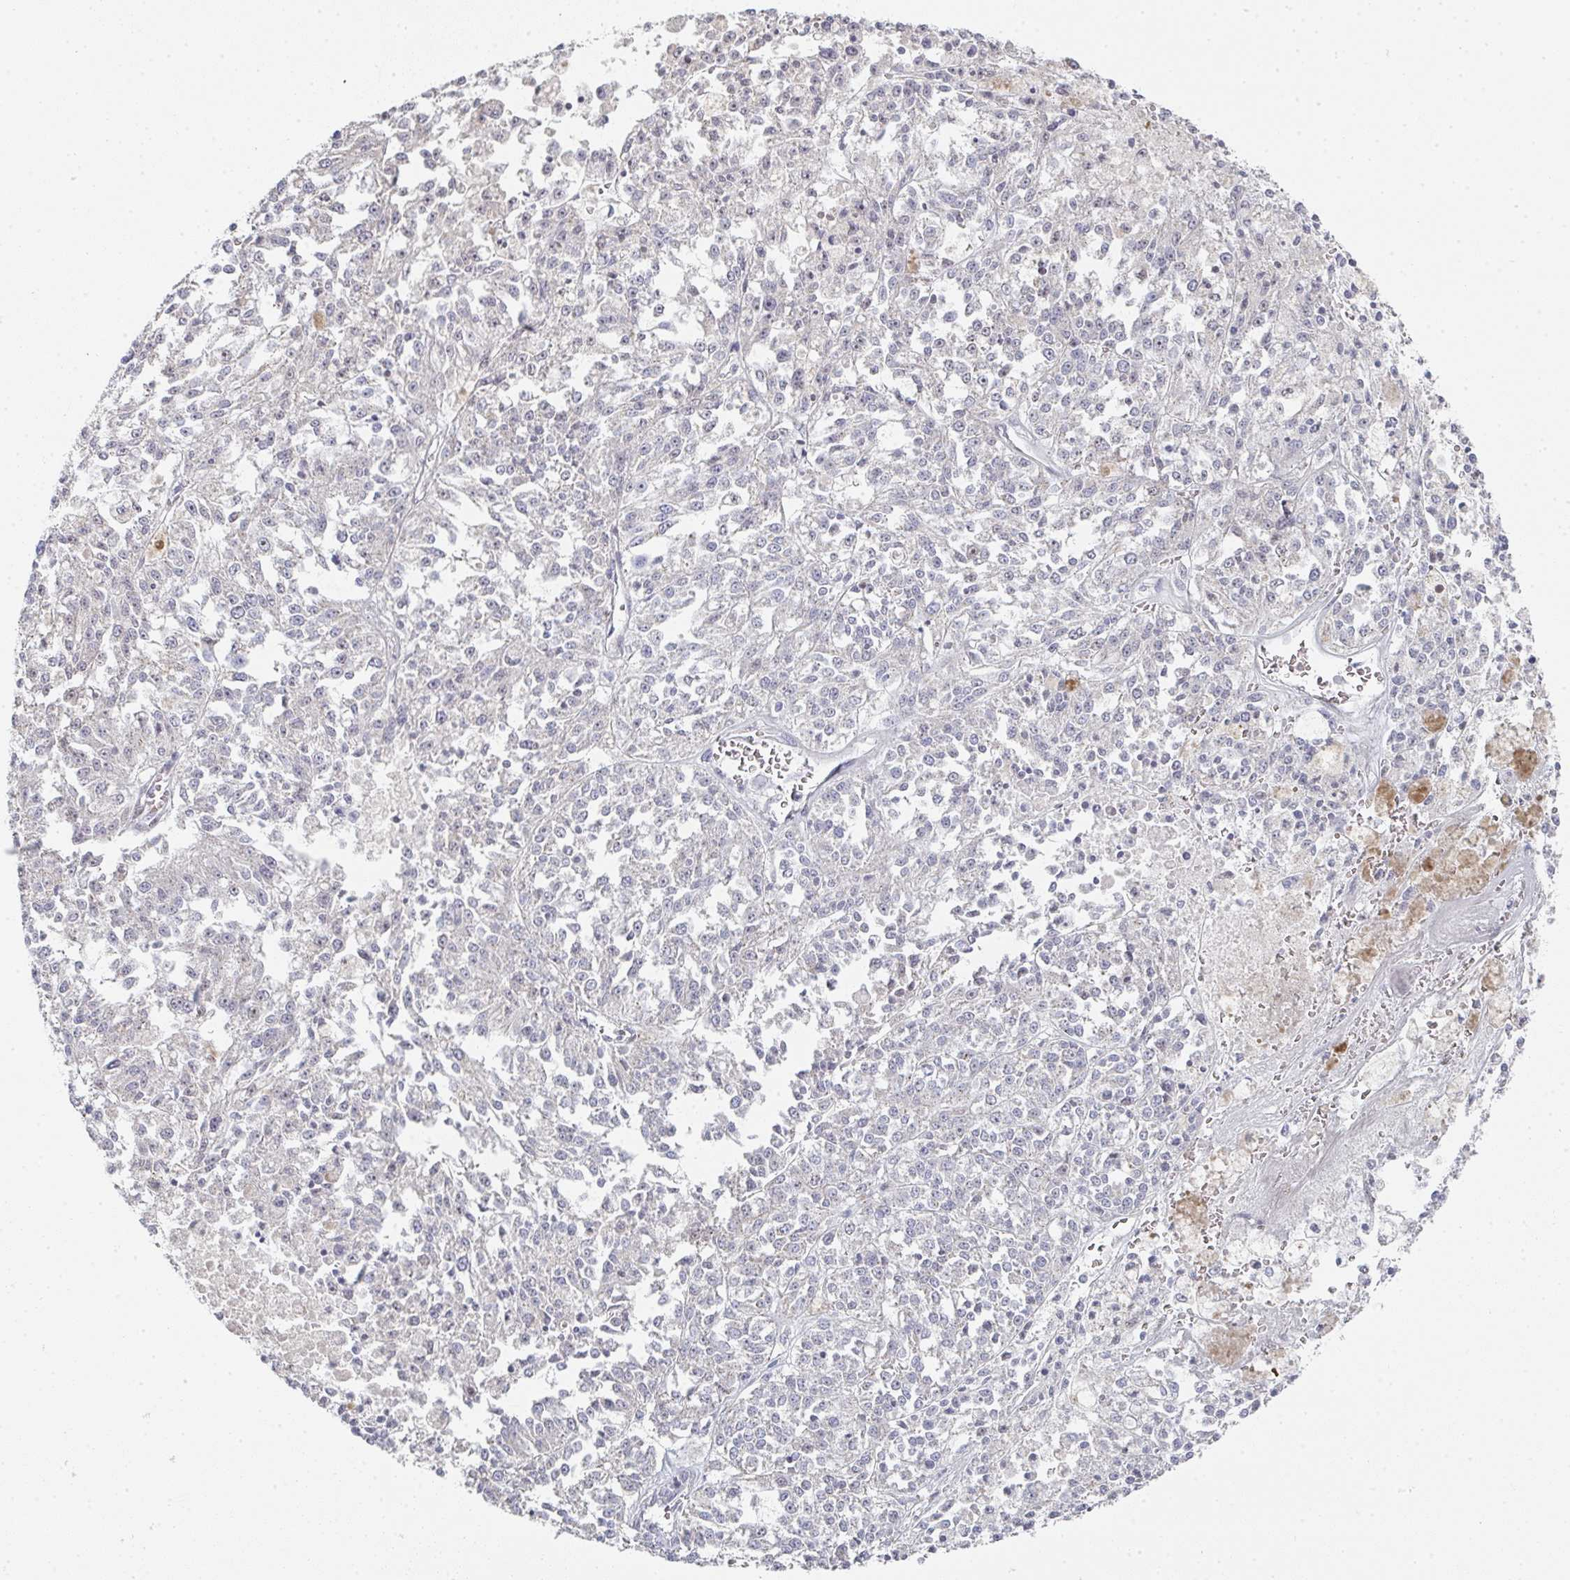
{"staining": {"intensity": "negative", "quantity": "none", "location": "none"}, "tissue": "melanoma", "cell_type": "Tumor cells", "image_type": "cancer", "snomed": [{"axis": "morphology", "description": "Malignant melanoma, NOS"}, {"axis": "topography", "description": "Skin"}], "caption": "Melanoma was stained to show a protein in brown. There is no significant staining in tumor cells.", "gene": "ZNF526", "patient": {"sex": "female", "age": 64}}